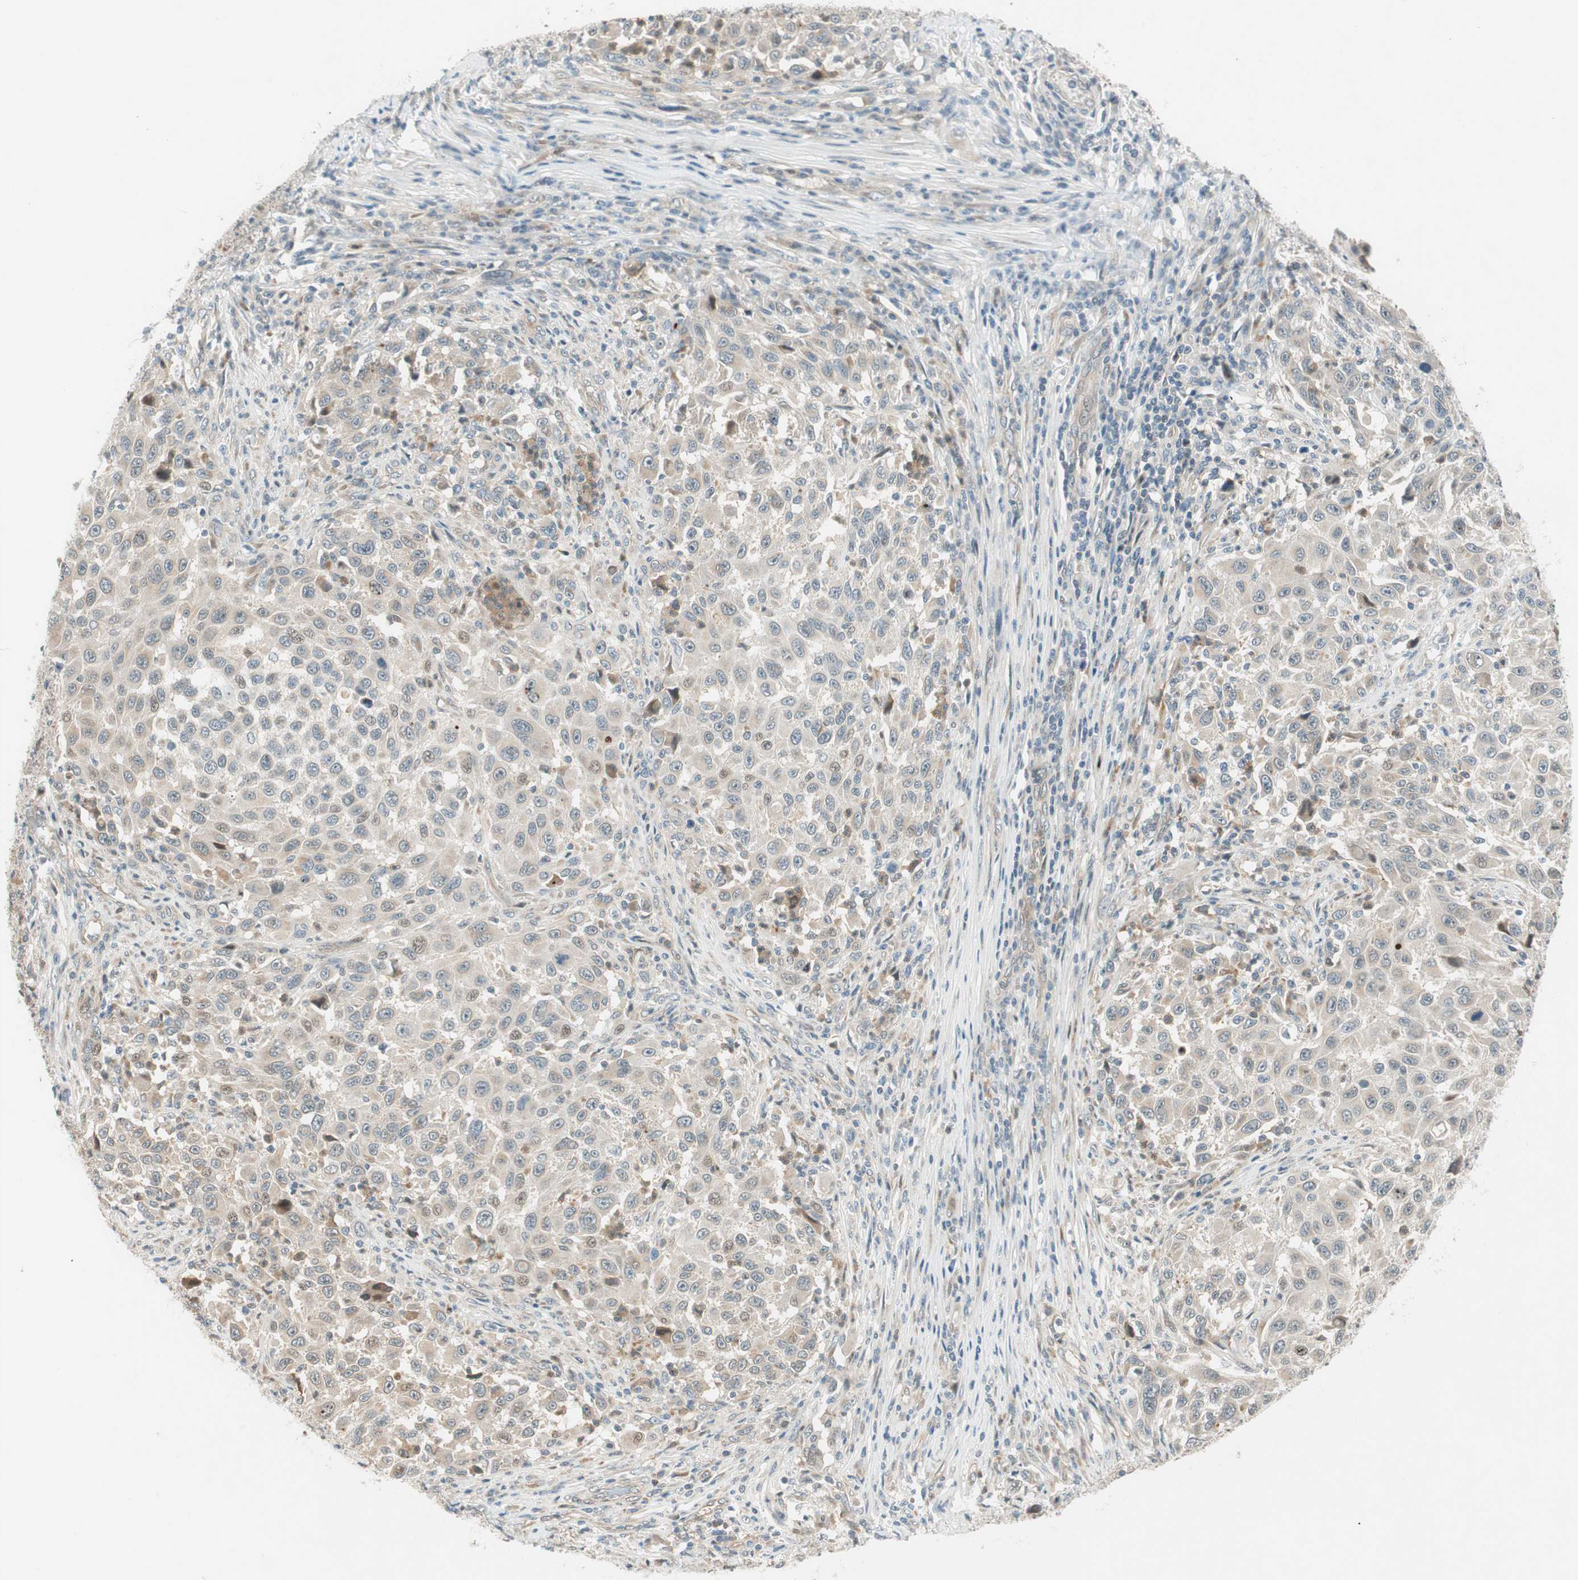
{"staining": {"intensity": "negative", "quantity": "none", "location": "none"}, "tissue": "melanoma", "cell_type": "Tumor cells", "image_type": "cancer", "snomed": [{"axis": "morphology", "description": "Malignant melanoma, Metastatic site"}, {"axis": "topography", "description": "Lymph node"}], "caption": "Micrograph shows no protein expression in tumor cells of melanoma tissue.", "gene": "CGRRF1", "patient": {"sex": "male", "age": 61}}